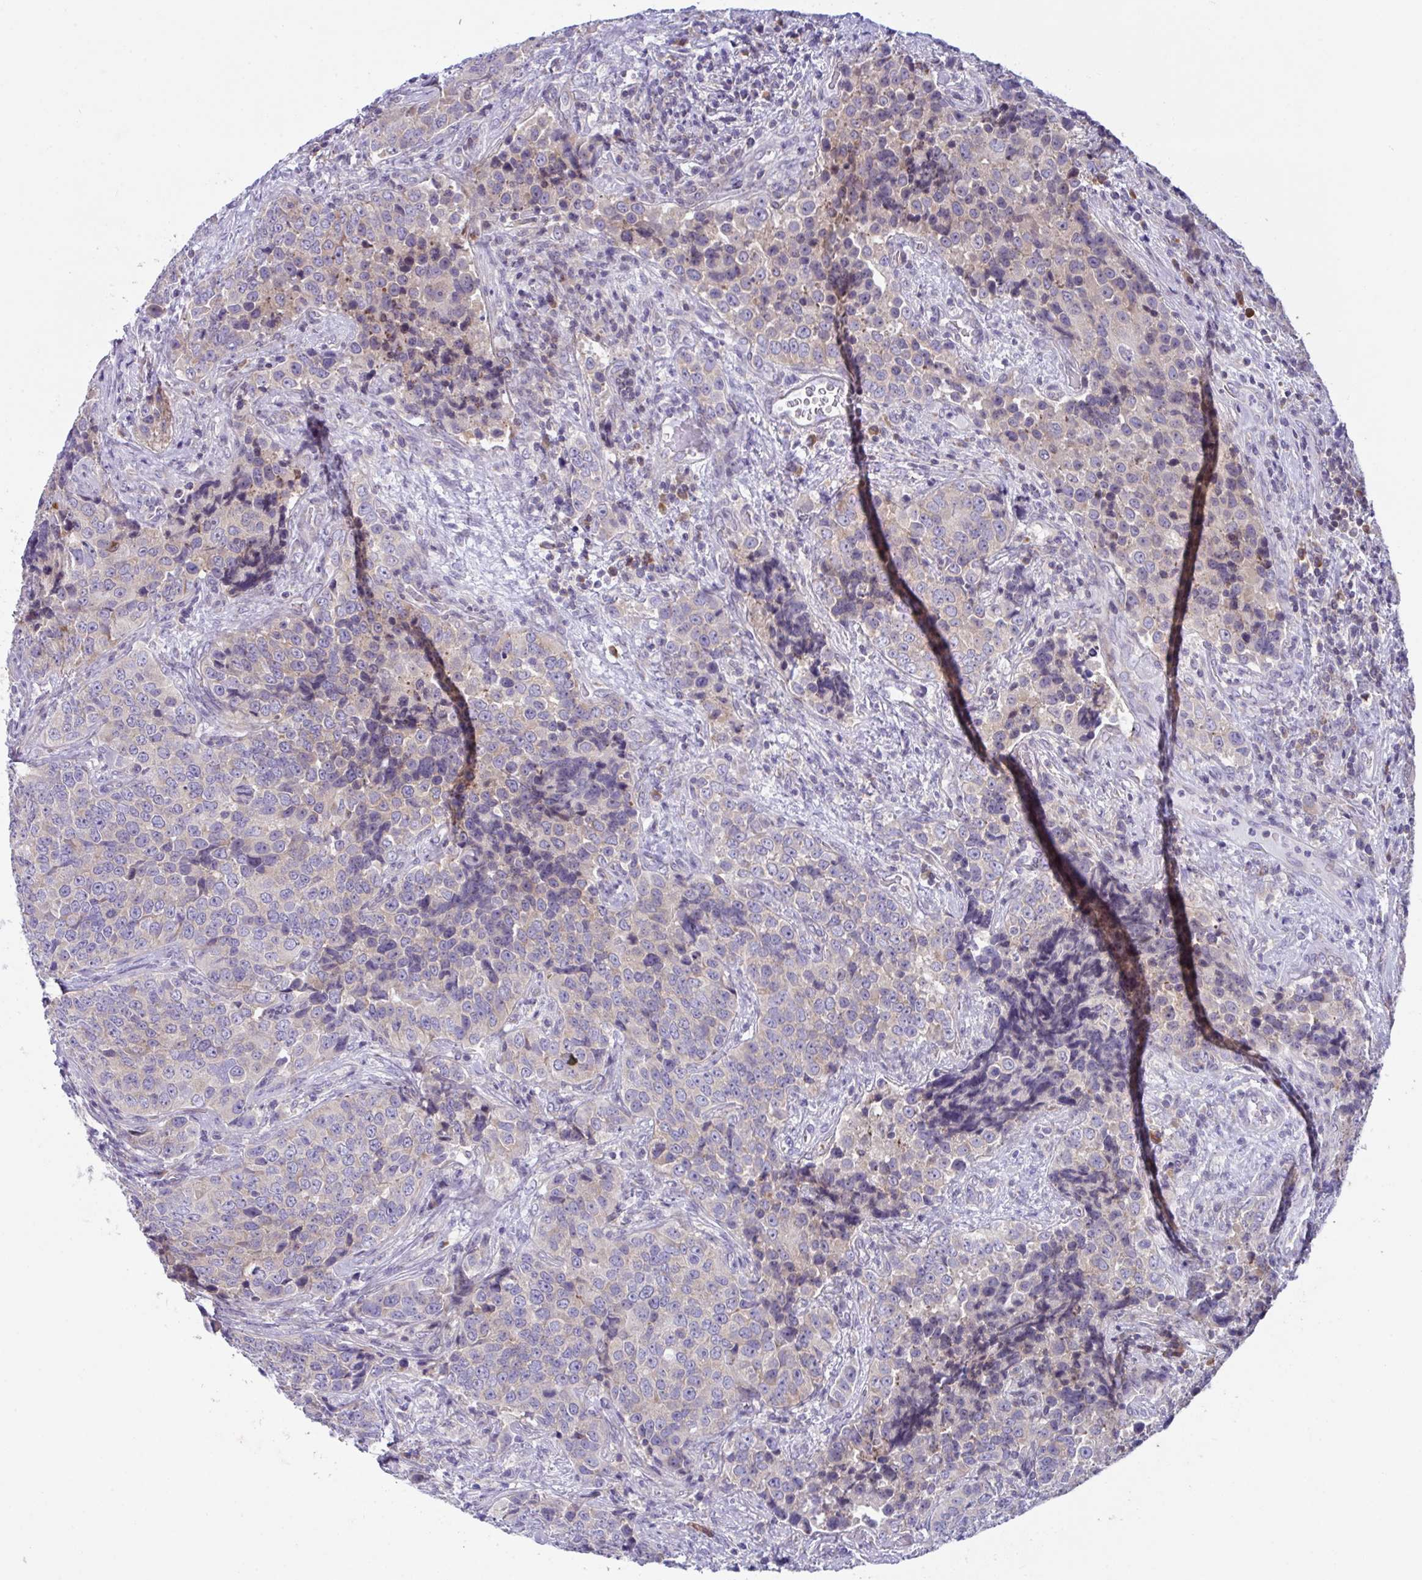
{"staining": {"intensity": "weak", "quantity": "25%-75%", "location": "cytoplasmic/membranous"}, "tissue": "urothelial cancer", "cell_type": "Tumor cells", "image_type": "cancer", "snomed": [{"axis": "morphology", "description": "Urothelial carcinoma, NOS"}, {"axis": "topography", "description": "Urinary bladder"}], "caption": "Weak cytoplasmic/membranous expression for a protein is present in about 25%-75% of tumor cells of transitional cell carcinoma using immunohistochemistry.", "gene": "FAU", "patient": {"sex": "male", "age": 52}}